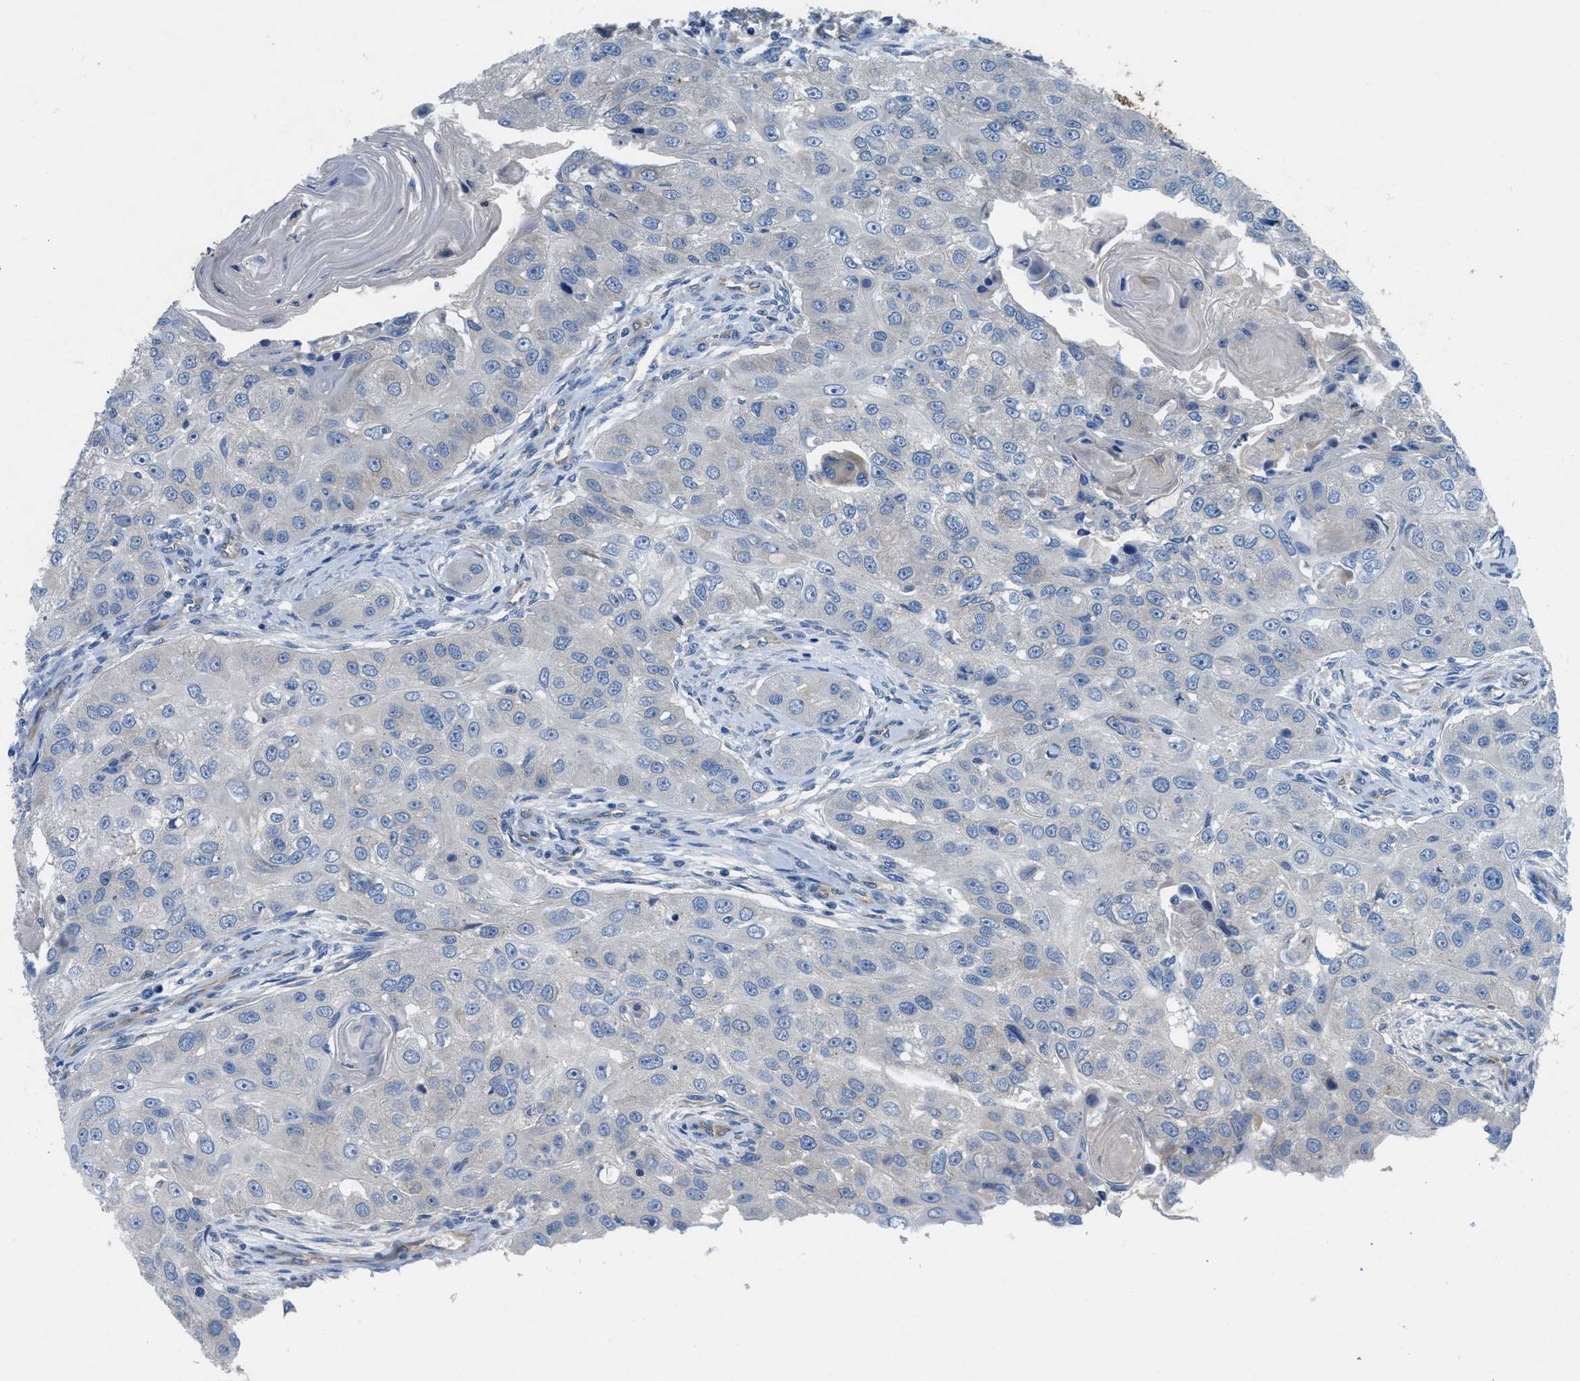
{"staining": {"intensity": "negative", "quantity": "none", "location": "none"}, "tissue": "head and neck cancer", "cell_type": "Tumor cells", "image_type": "cancer", "snomed": [{"axis": "morphology", "description": "Normal tissue, NOS"}, {"axis": "morphology", "description": "Squamous cell carcinoma, NOS"}, {"axis": "topography", "description": "Skeletal muscle"}, {"axis": "topography", "description": "Head-Neck"}], "caption": "The immunohistochemistry (IHC) photomicrograph has no significant positivity in tumor cells of head and neck cancer tissue. The staining is performed using DAB (3,3'-diaminobenzidine) brown chromogen with nuclei counter-stained in using hematoxylin.", "gene": "PGR", "patient": {"sex": "male", "age": 51}}